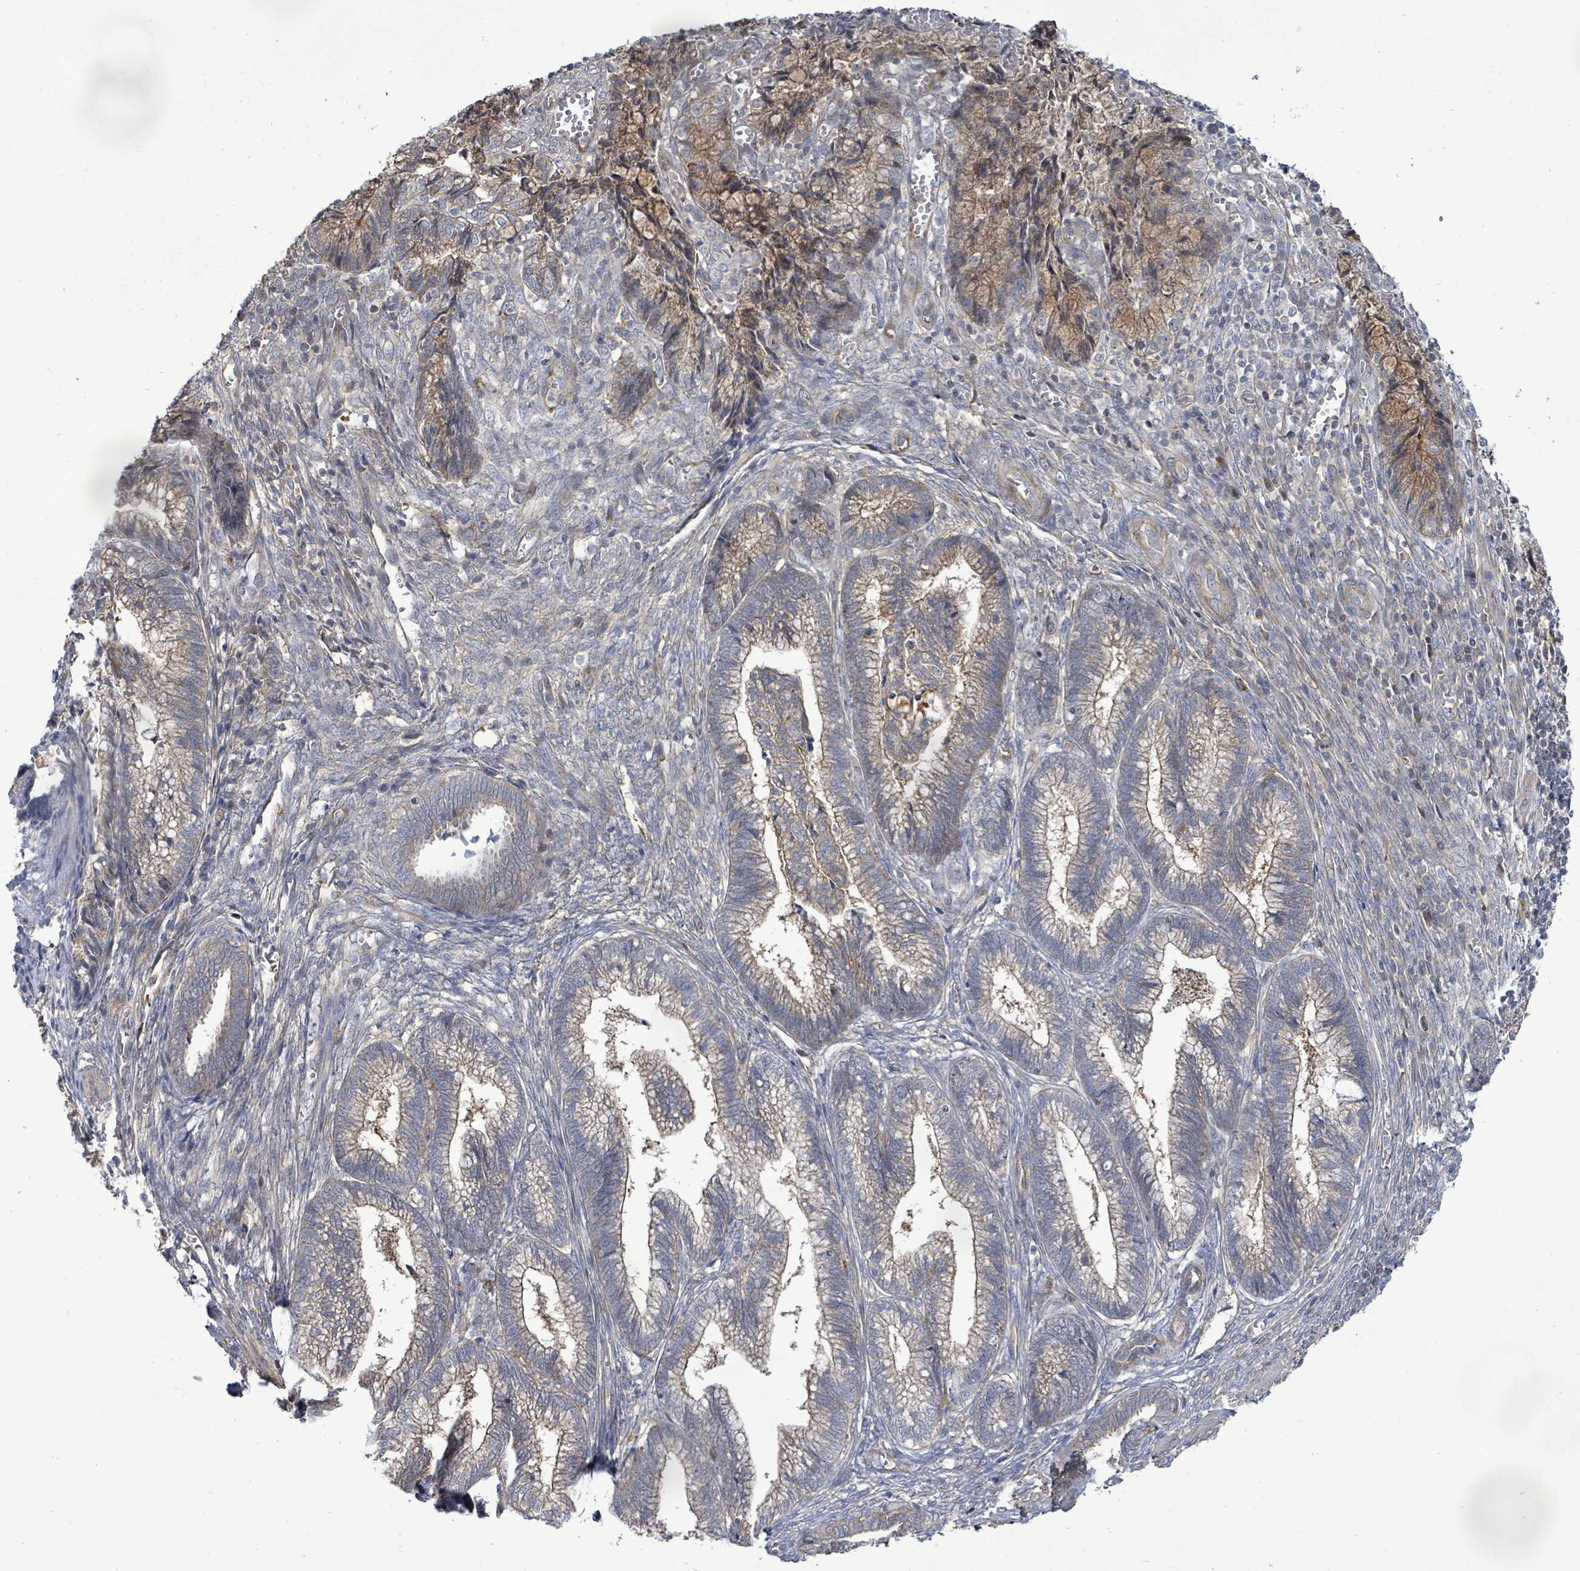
{"staining": {"intensity": "weak", "quantity": ">75%", "location": "cytoplasmic/membranous"}, "tissue": "cervical cancer", "cell_type": "Tumor cells", "image_type": "cancer", "snomed": [{"axis": "morphology", "description": "Adenocarcinoma, NOS"}, {"axis": "topography", "description": "Cervix"}], "caption": "High-magnification brightfield microscopy of cervical adenocarcinoma stained with DAB (brown) and counterstained with hematoxylin (blue). tumor cells exhibit weak cytoplasmic/membranous positivity is seen in approximately>75% of cells.", "gene": "KBTBD11", "patient": {"sex": "female", "age": 44}}